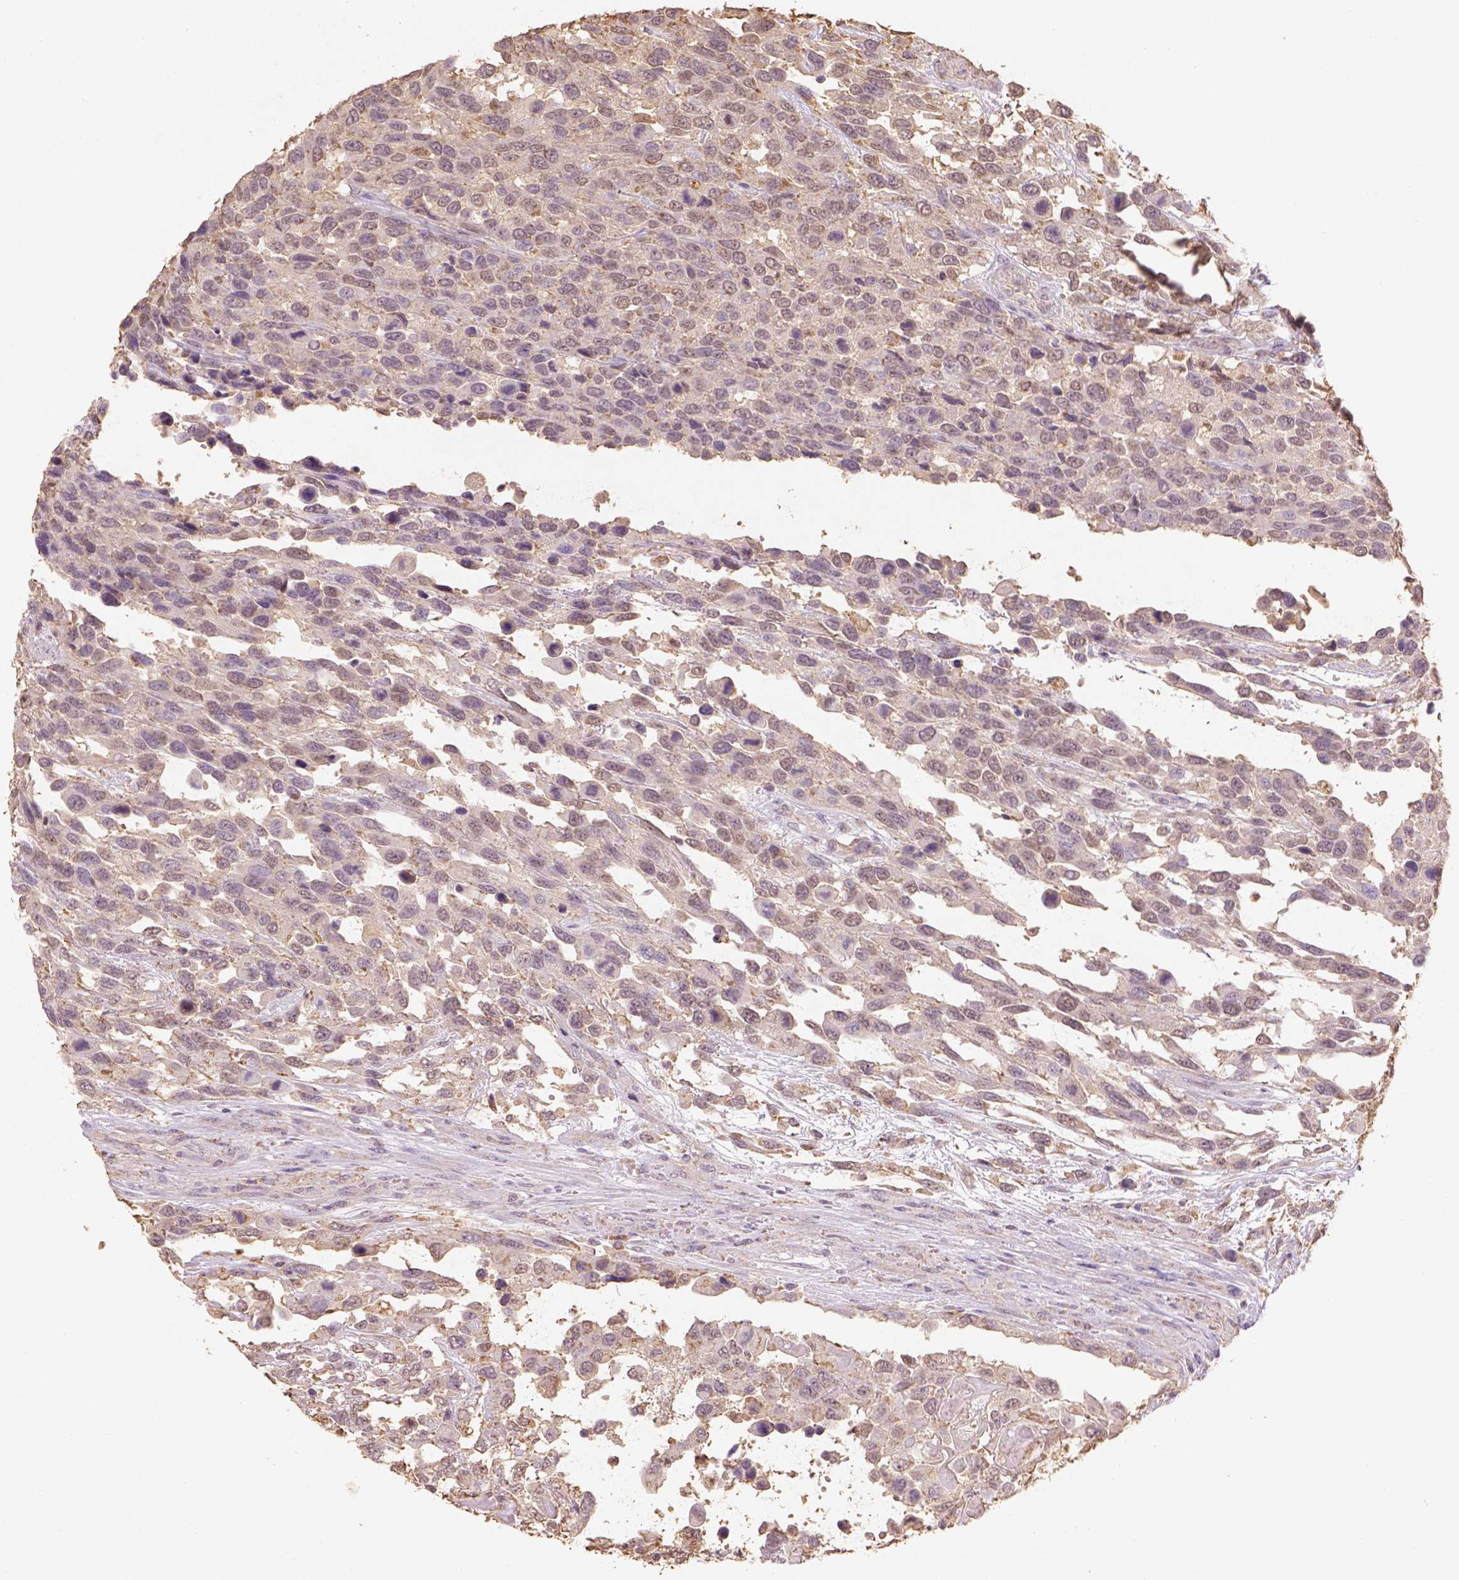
{"staining": {"intensity": "negative", "quantity": "none", "location": "none"}, "tissue": "urothelial cancer", "cell_type": "Tumor cells", "image_type": "cancer", "snomed": [{"axis": "morphology", "description": "Urothelial carcinoma, High grade"}, {"axis": "topography", "description": "Urinary bladder"}], "caption": "This is an IHC photomicrograph of human high-grade urothelial carcinoma. There is no positivity in tumor cells.", "gene": "AP2B1", "patient": {"sex": "female", "age": 70}}